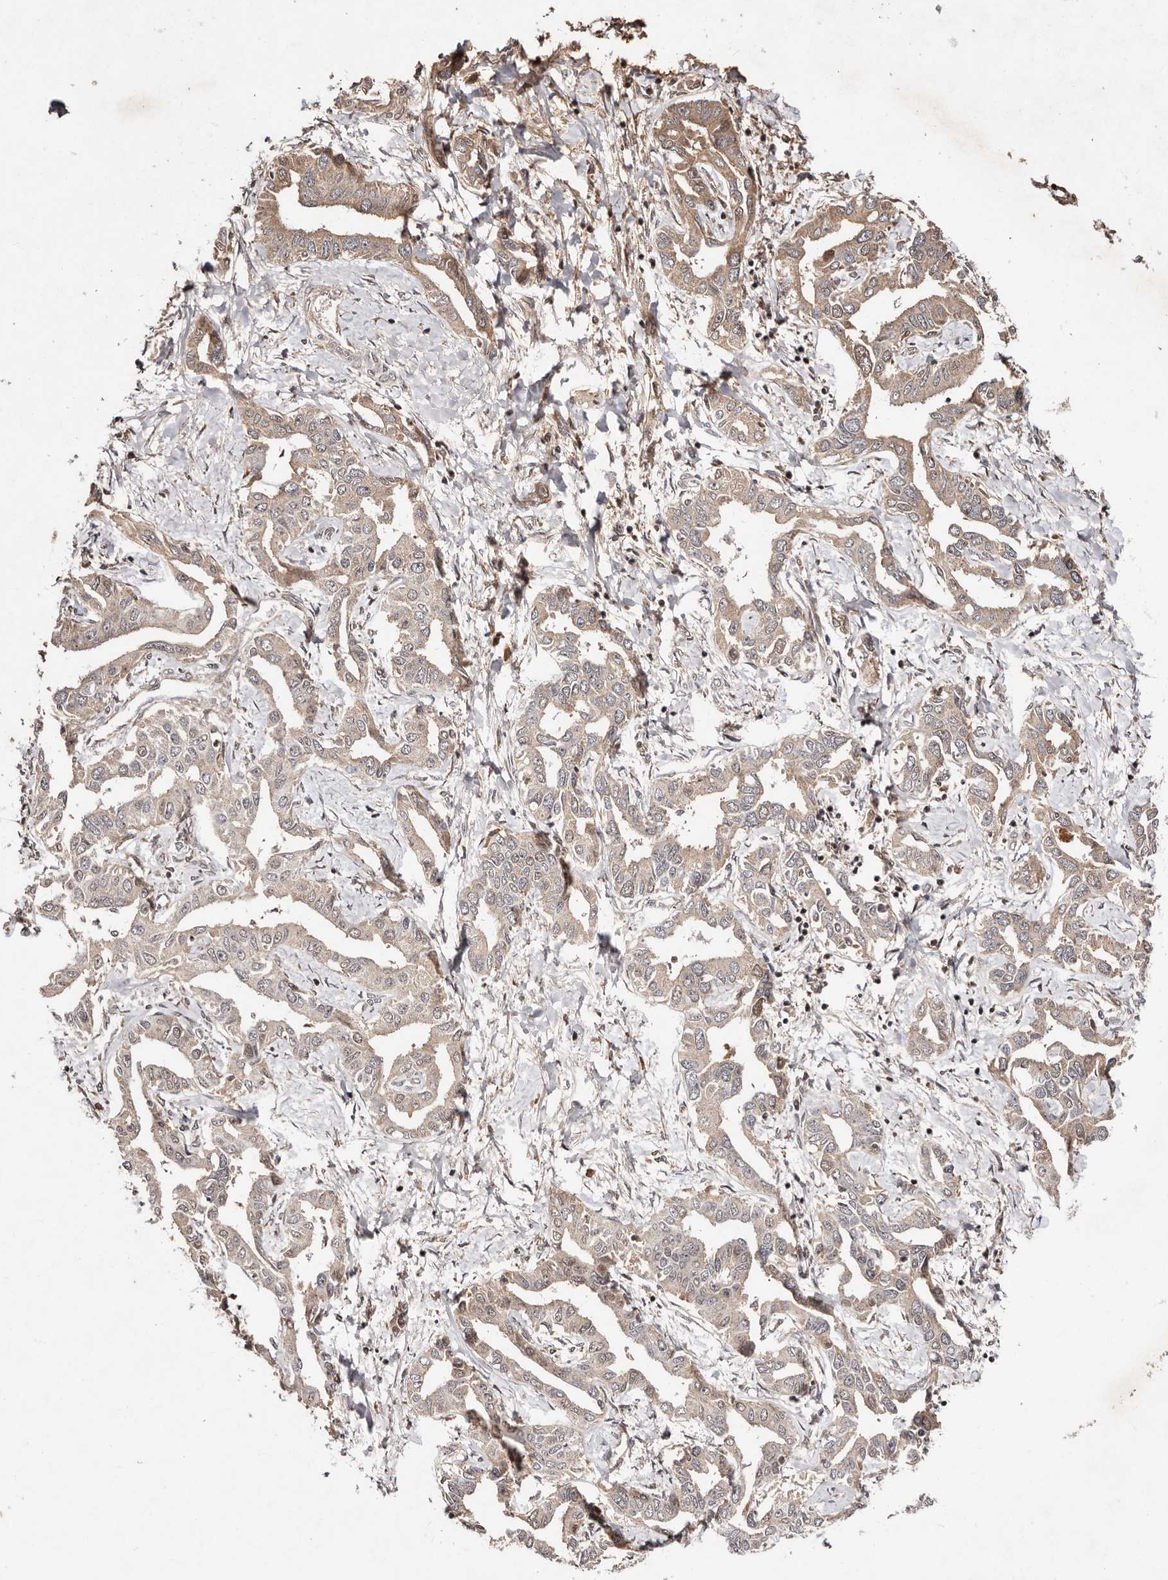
{"staining": {"intensity": "weak", "quantity": ">75%", "location": "cytoplasmic/membranous,nuclear"}, "tissue": "liver cancer", "cell_type": "Tumor cells", "image_type": "cancer", "snomed": [{"axis": "morphology", "description": "Cholangiocarcinoma"}, {"axis": "topography", "description": "Liver"}], "caption": "This micrograph exhibits immunohistochemistry staining of human liver cancer (cholangiocarcinoma), with low weak cytoplasmic/membranous and nuclear staining in approximately >75% of tumor cells.", "gene": "BICRAL", "patient": {"sex": "male", "age": 59}}